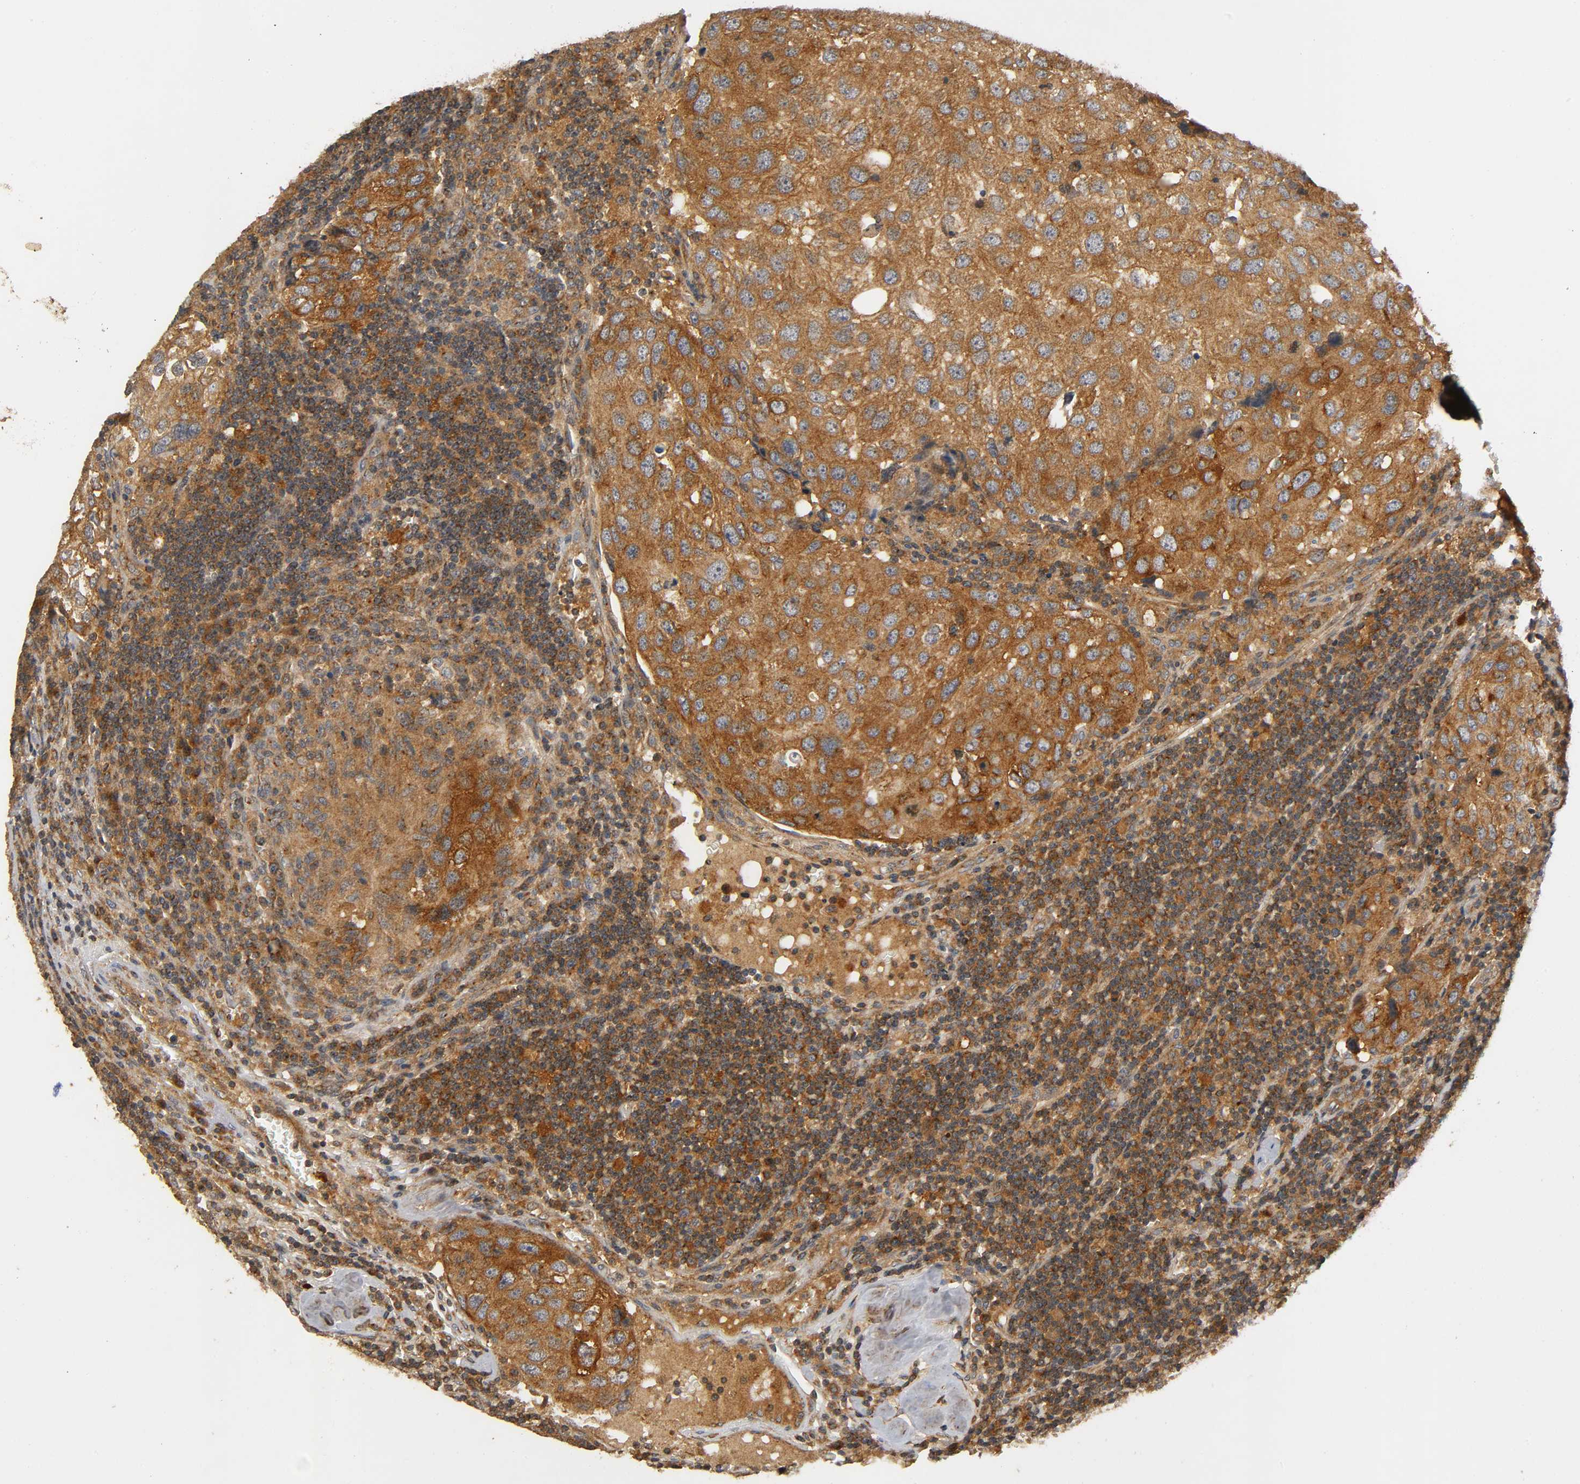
{"staining": {"intensity": "strong", "quantity": ">75%", "location": "cytoplasmic/membranous"}, "tissue": "urothelial cancer", "cell_type": "Tumor cells", "image_type": "cancer", "snomed": [{"axis": "morphology", "description": "Urothelial carcinoma, High grade"}, {"axis": "topography", "description": "Lymph node"}, {"axis": "topography", "description": "Urinary bladder"}], "caption": "Immunohistochemistry image of neoplastic tissue: high-grade urothelial carcinoma stained using IHC displays high levels of strong protein expression localized specifically in the cytoplasmic/membranous of tumor cells, appearing as a cytoplasmic/membranous brown color.", "gene": "IKBKB", "patient": {"sex": "male", "age": 51}}